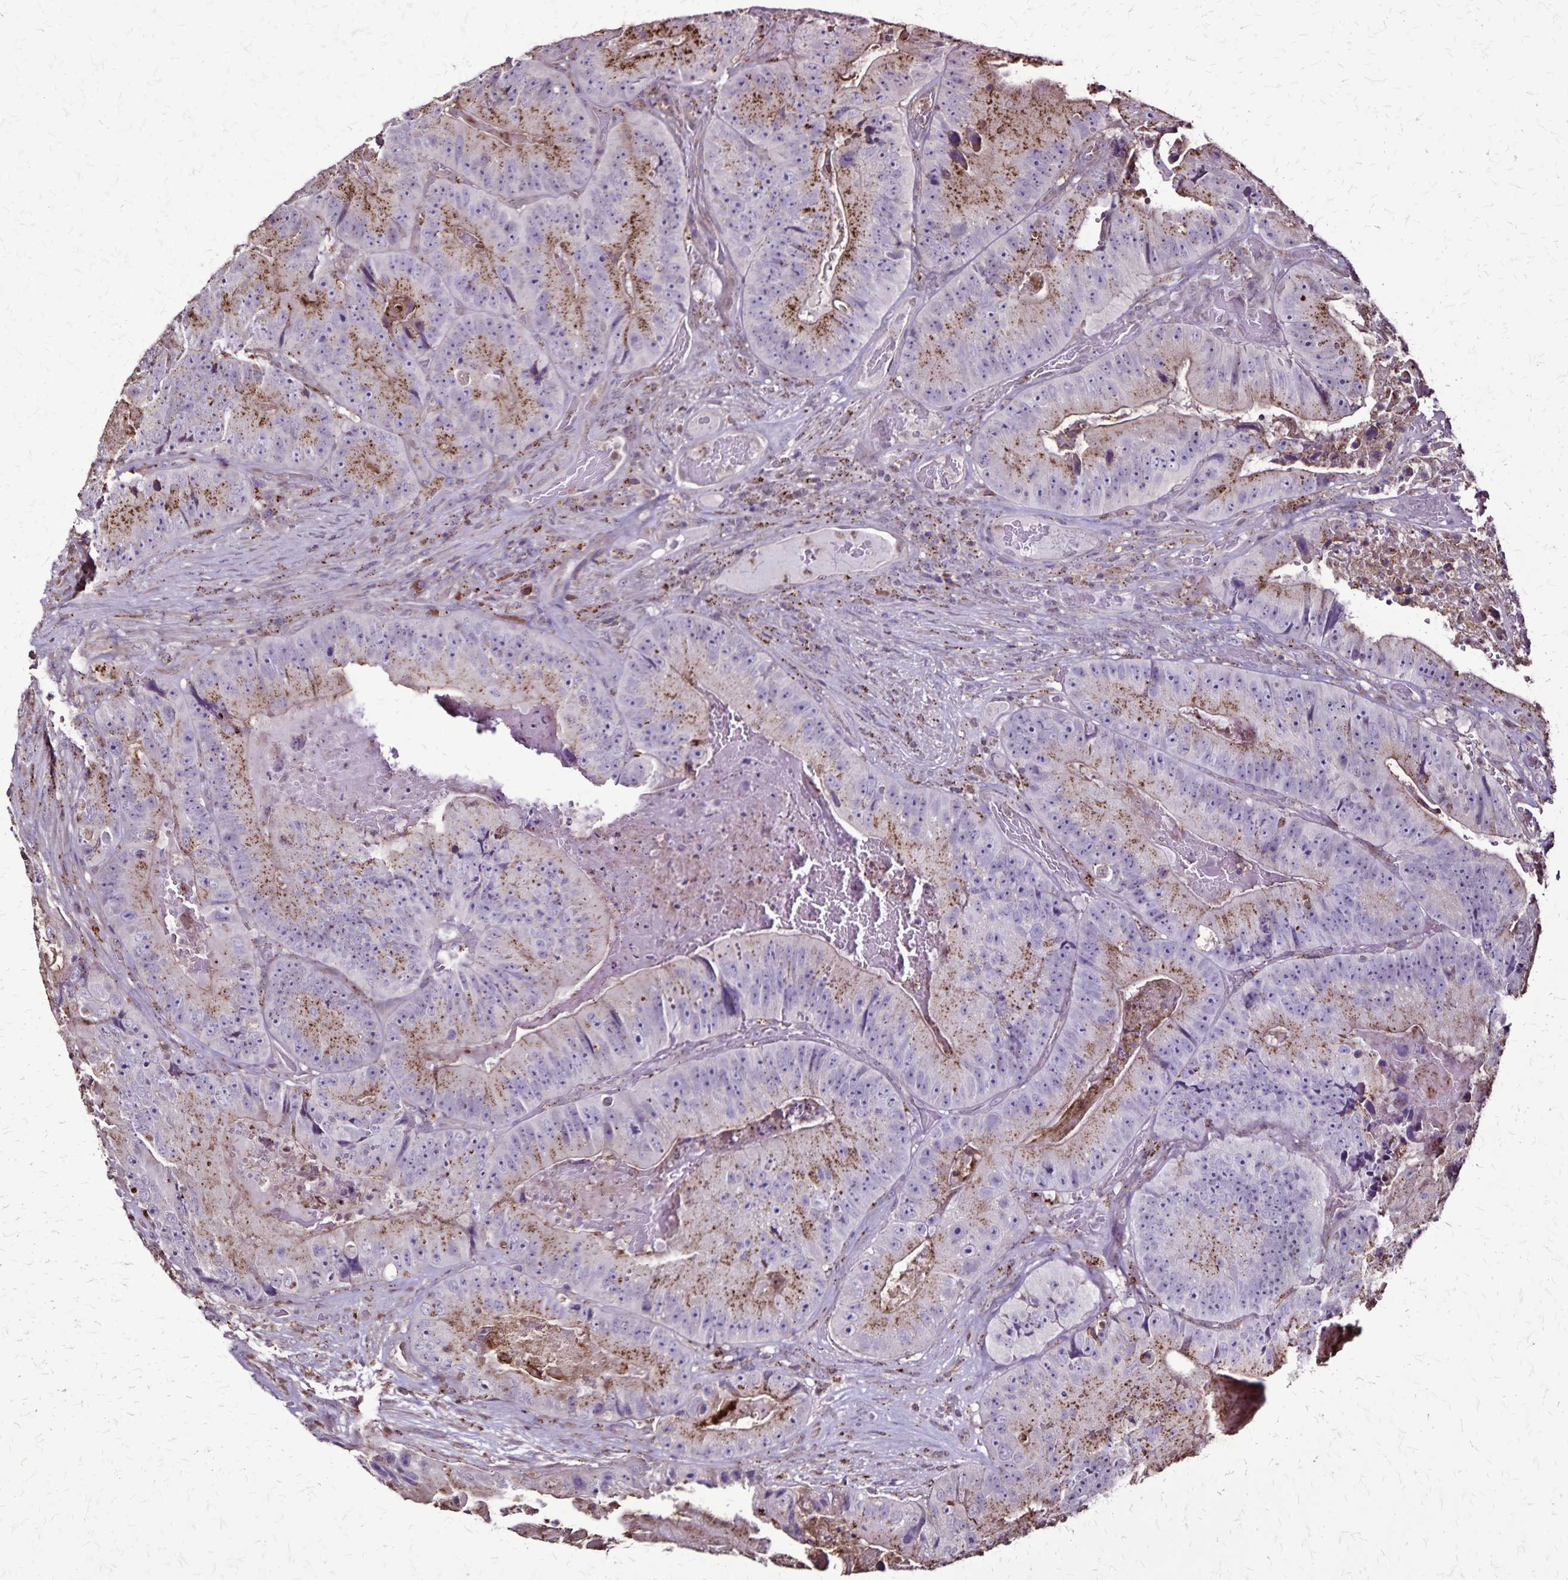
{"staining": {"intensity": "moderate", "quantity": "25%-75%", "location": "cytoplasmic/membranous"}, "tissue": "colorectal cancer", "cell_type": "Tumor cells", "image_type": "cancer", "snomed": [{"axis": "morphology", "description": "Adenocarcinoma, NOS"}, {"axis": "topography", "description": "Colon"}], "caption": "Protein analysis of colorectal cancer (adenocarcinoma) tissue exhibits moderate cytoplasmic/membranous expression in approximately 25%-75% of tumor cells.", "gene": "CHMP1B", "patient": {"sex": "female", "age": 86}}